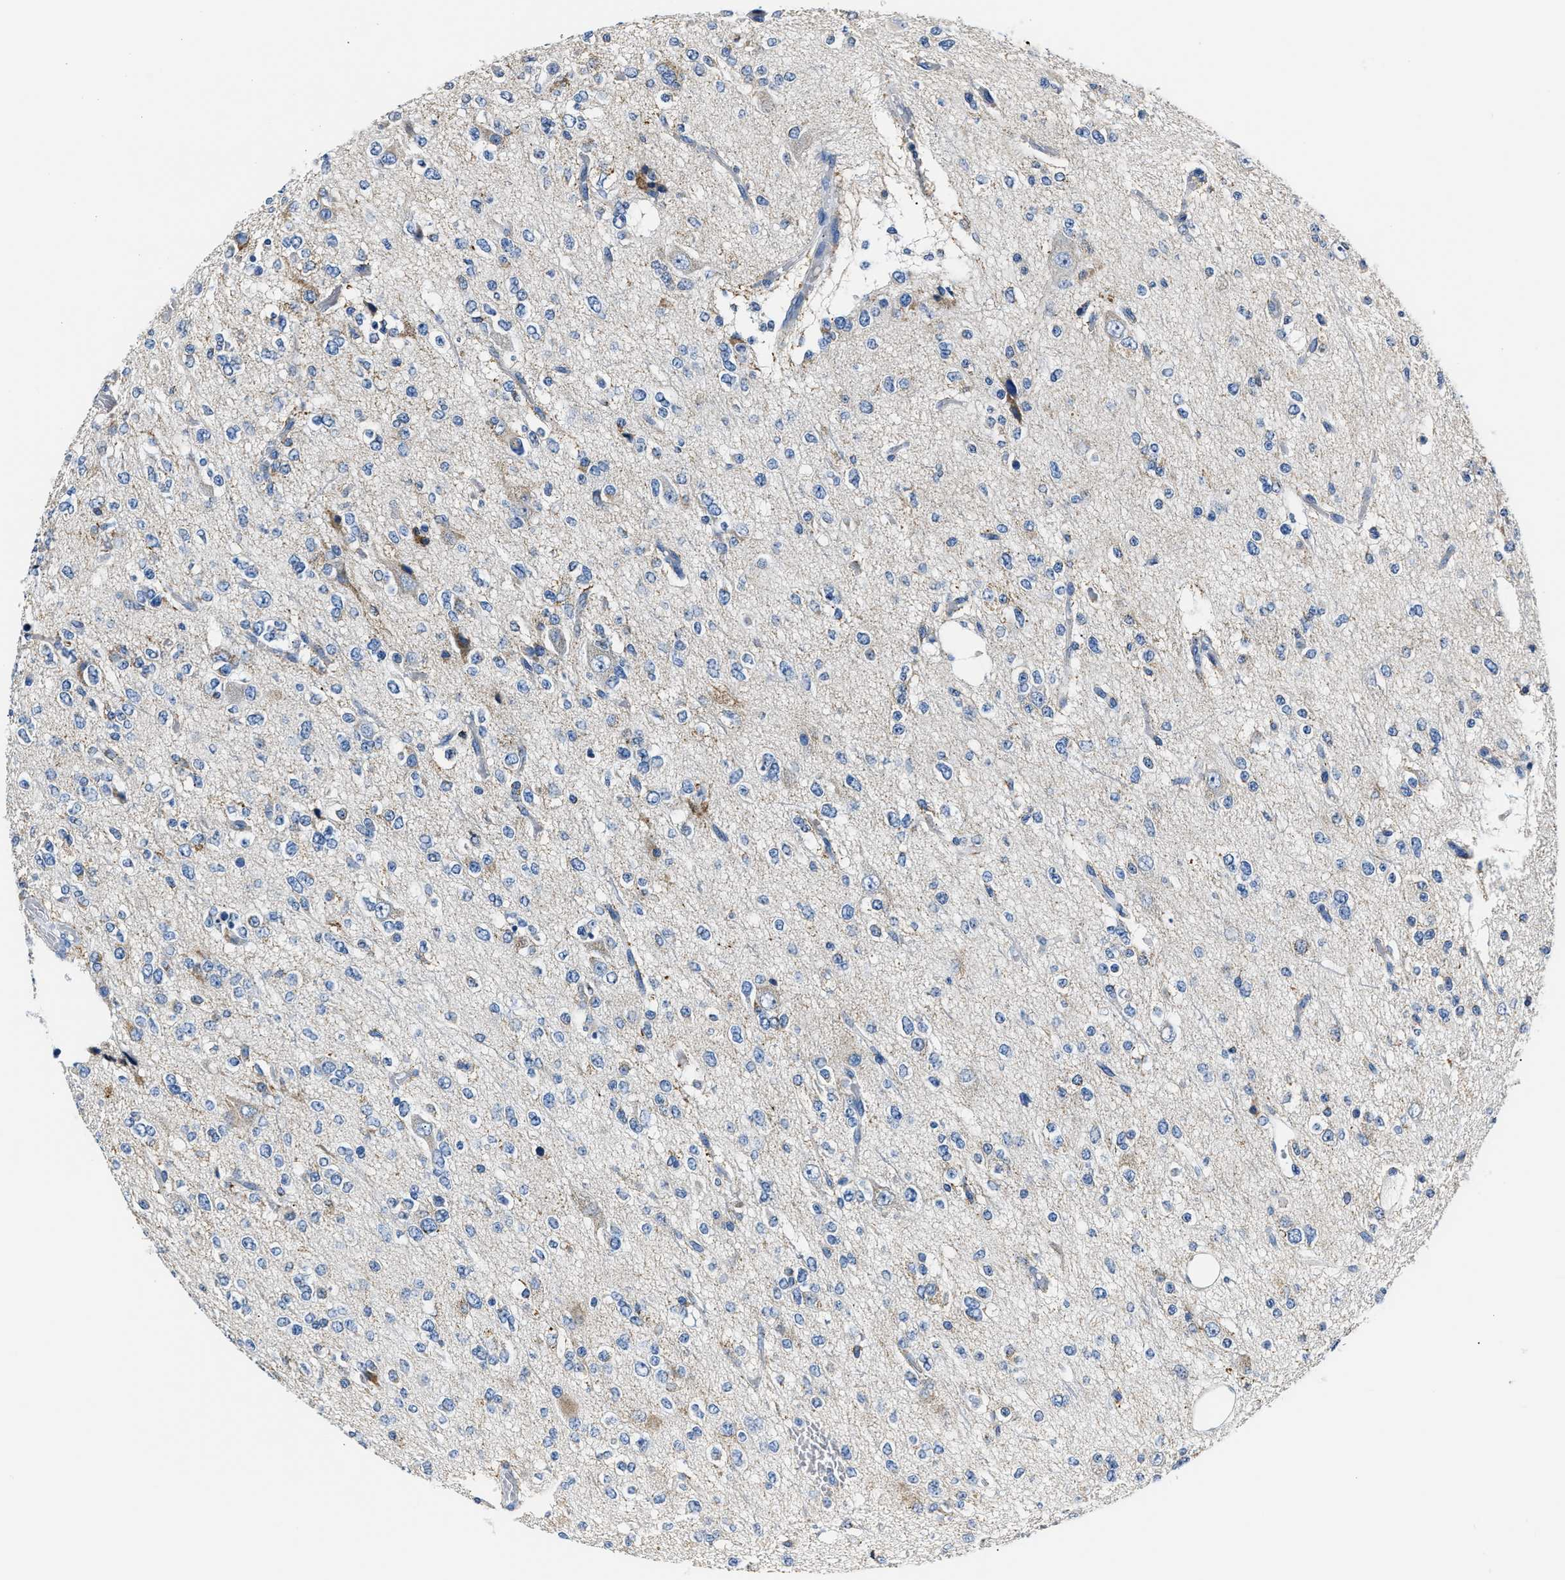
{"staining": {"intensity": "negative", "quantity": "none", "location": "none"}, "tissue": "glioma", "cell_type": "Tumor cells", "image_type": "cancer", "snomed": [{"axis": "morphology", "description": "Glioma, malignant, Low grade"}, {"axis": "topography", "description": "Brain"}], "caption": "Malignant glioma (low-grade) was stained to show a protein in brown. There is no significant expression in tumor cells.", "gene": "AMACR", "patient": {"sex": "male", "age": 38}}